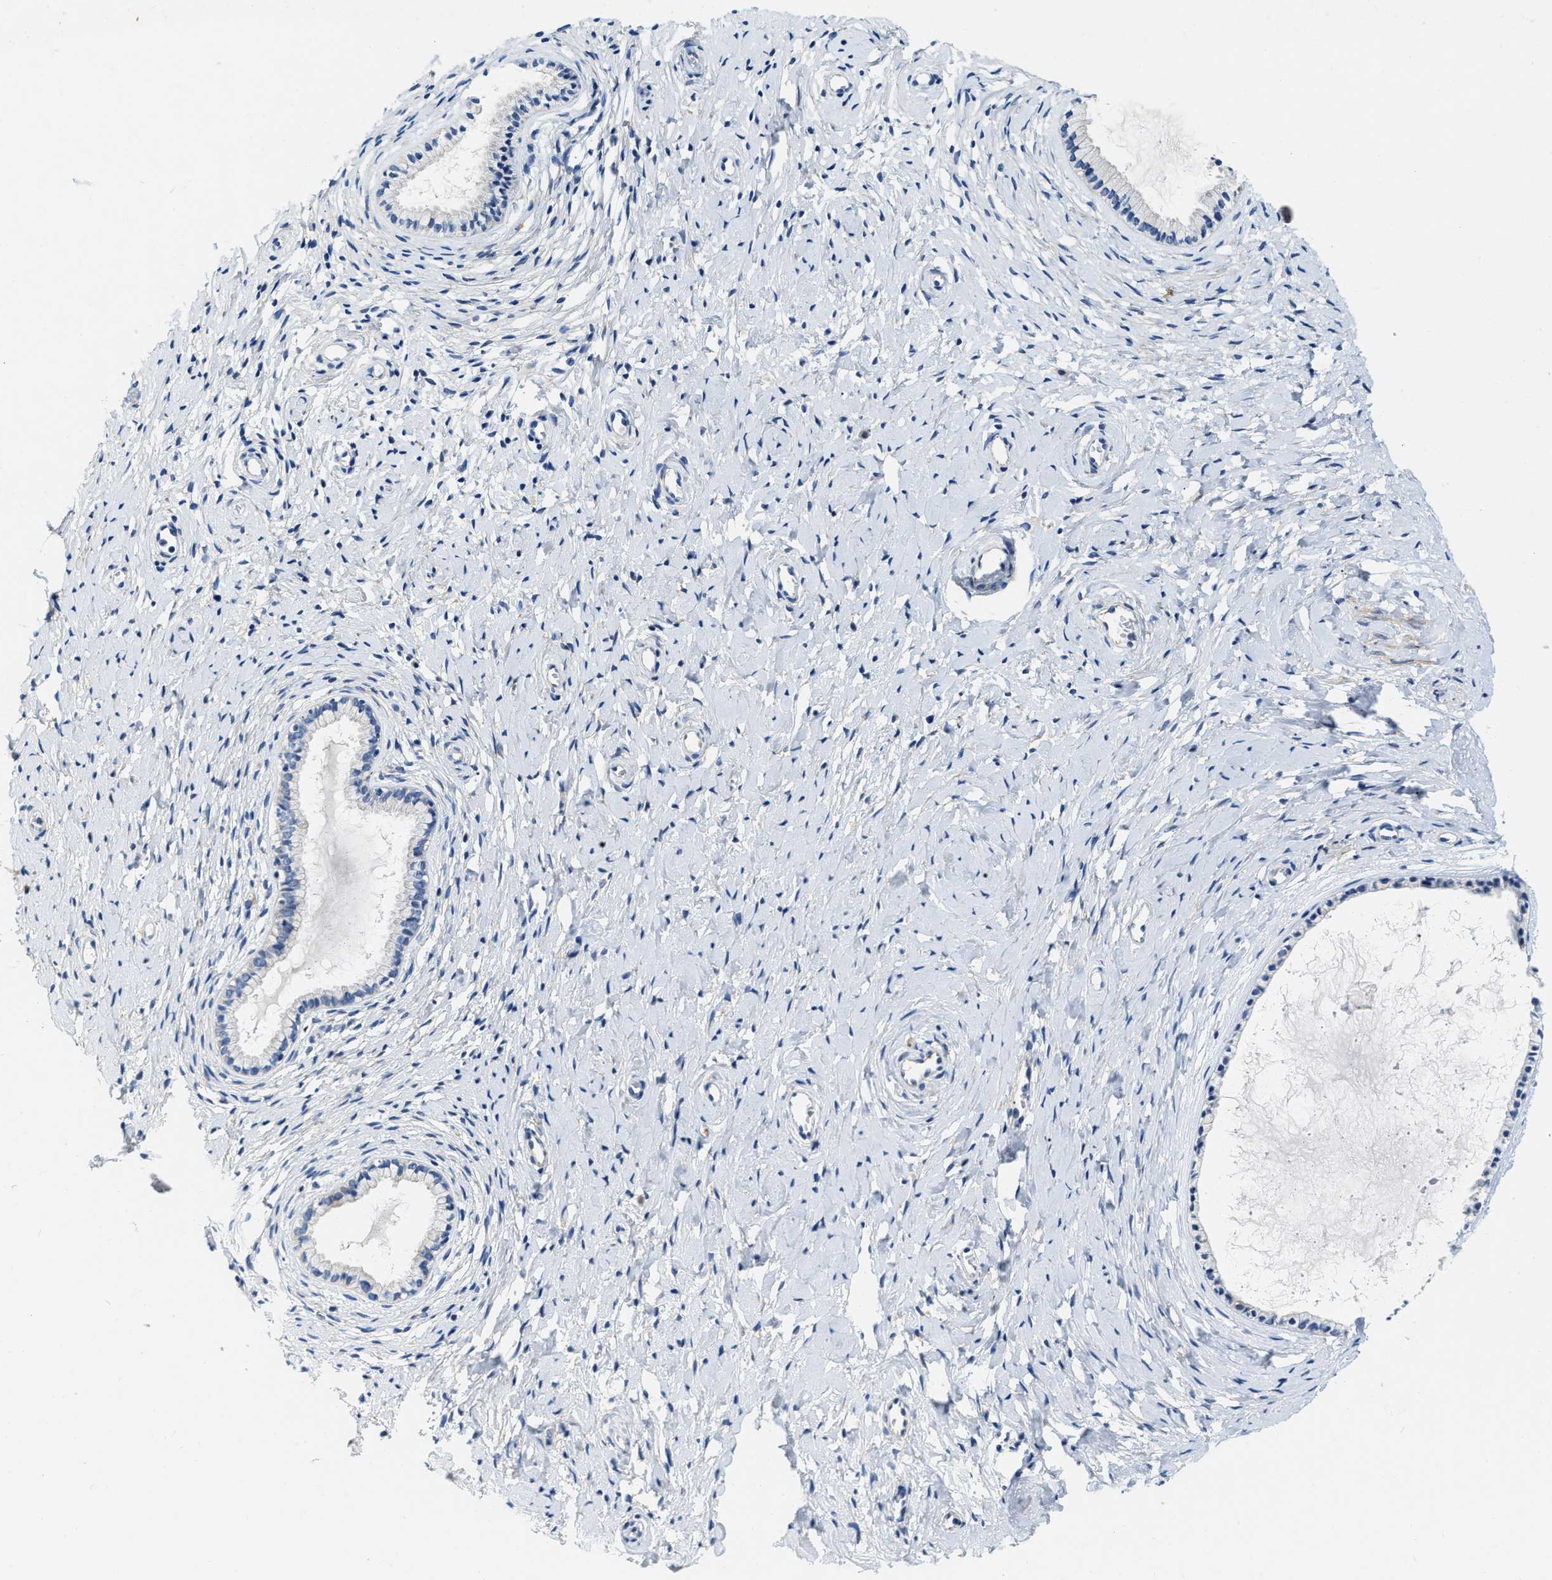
{"staining": {"intensity": "negative", "quantity": "none", "location": "none"}, "tissue": "cervix", "cell_type": "Glandular cells", "image_type": "normal", "snomed": [{"axis": "morphology", "description": "Normal tissue, NOS"}, {"axis": "topography", "description": "Cervix"}], "caption": "The immunohistochemistry (IHC) histopathology image has no significant staining in glandular cells of cervix.", "gene": "EIF2AK2", "patient": {"sex": "female", "age": 72}}